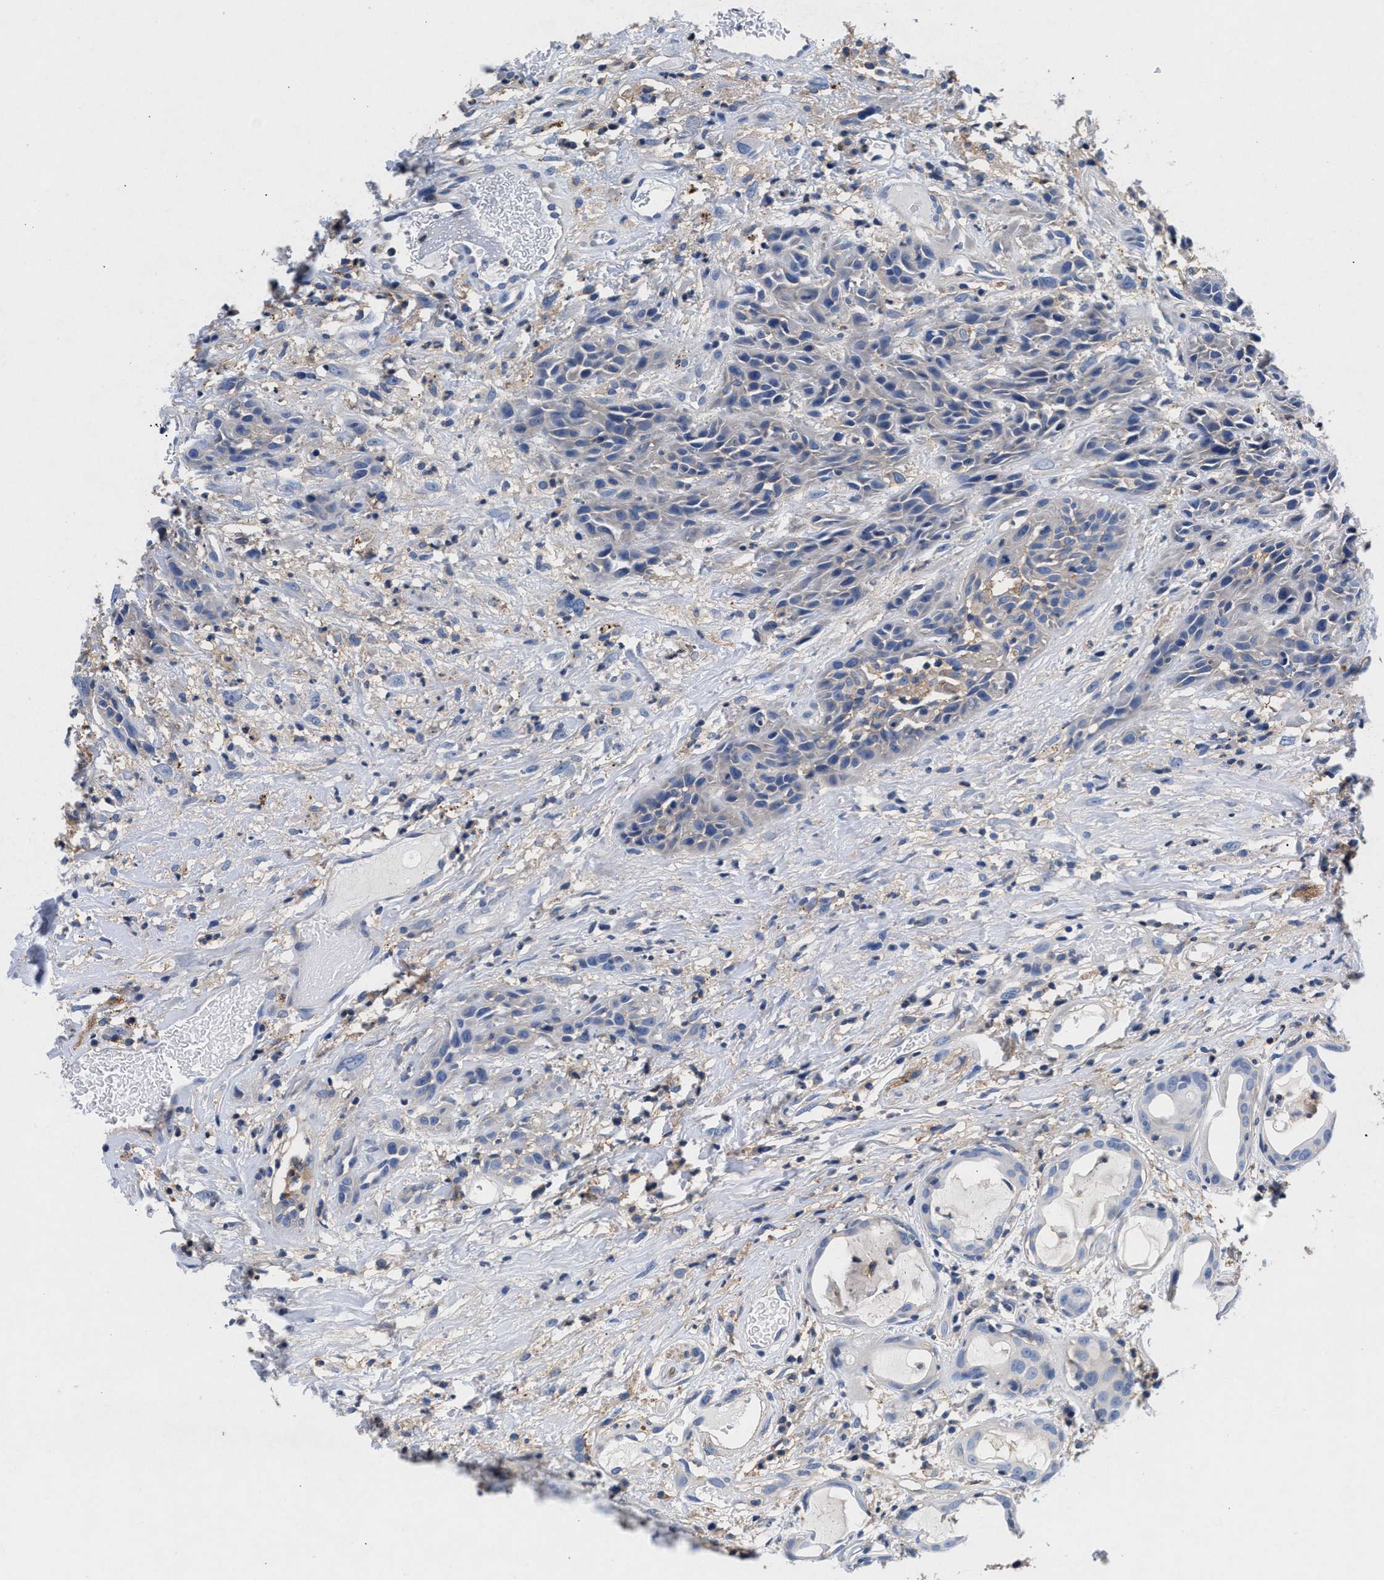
{"staining": {"intensity": "negative", "quantity": "none", "location": "none"}, "tissue": "head and neck cancer", "cell_type": "Tumor cells", "image_type": "cancer", "snomed": [{"axis": "morphology", "description": "Normal tissue, NOS"}, {"axis": "morphology", "description": "Squamous cell carcinoma, NOS"}, {"axis": "topography", "description": "Cartilage tissue"}, {"axis": "topography", "description": "Head-Neck"}], "caption": "Histopathology image shows no protein expression in tumor cells of head and neck cancer tissue.", "gene": "GNAI3", "patient": {"sex": "male", "age": 62}}